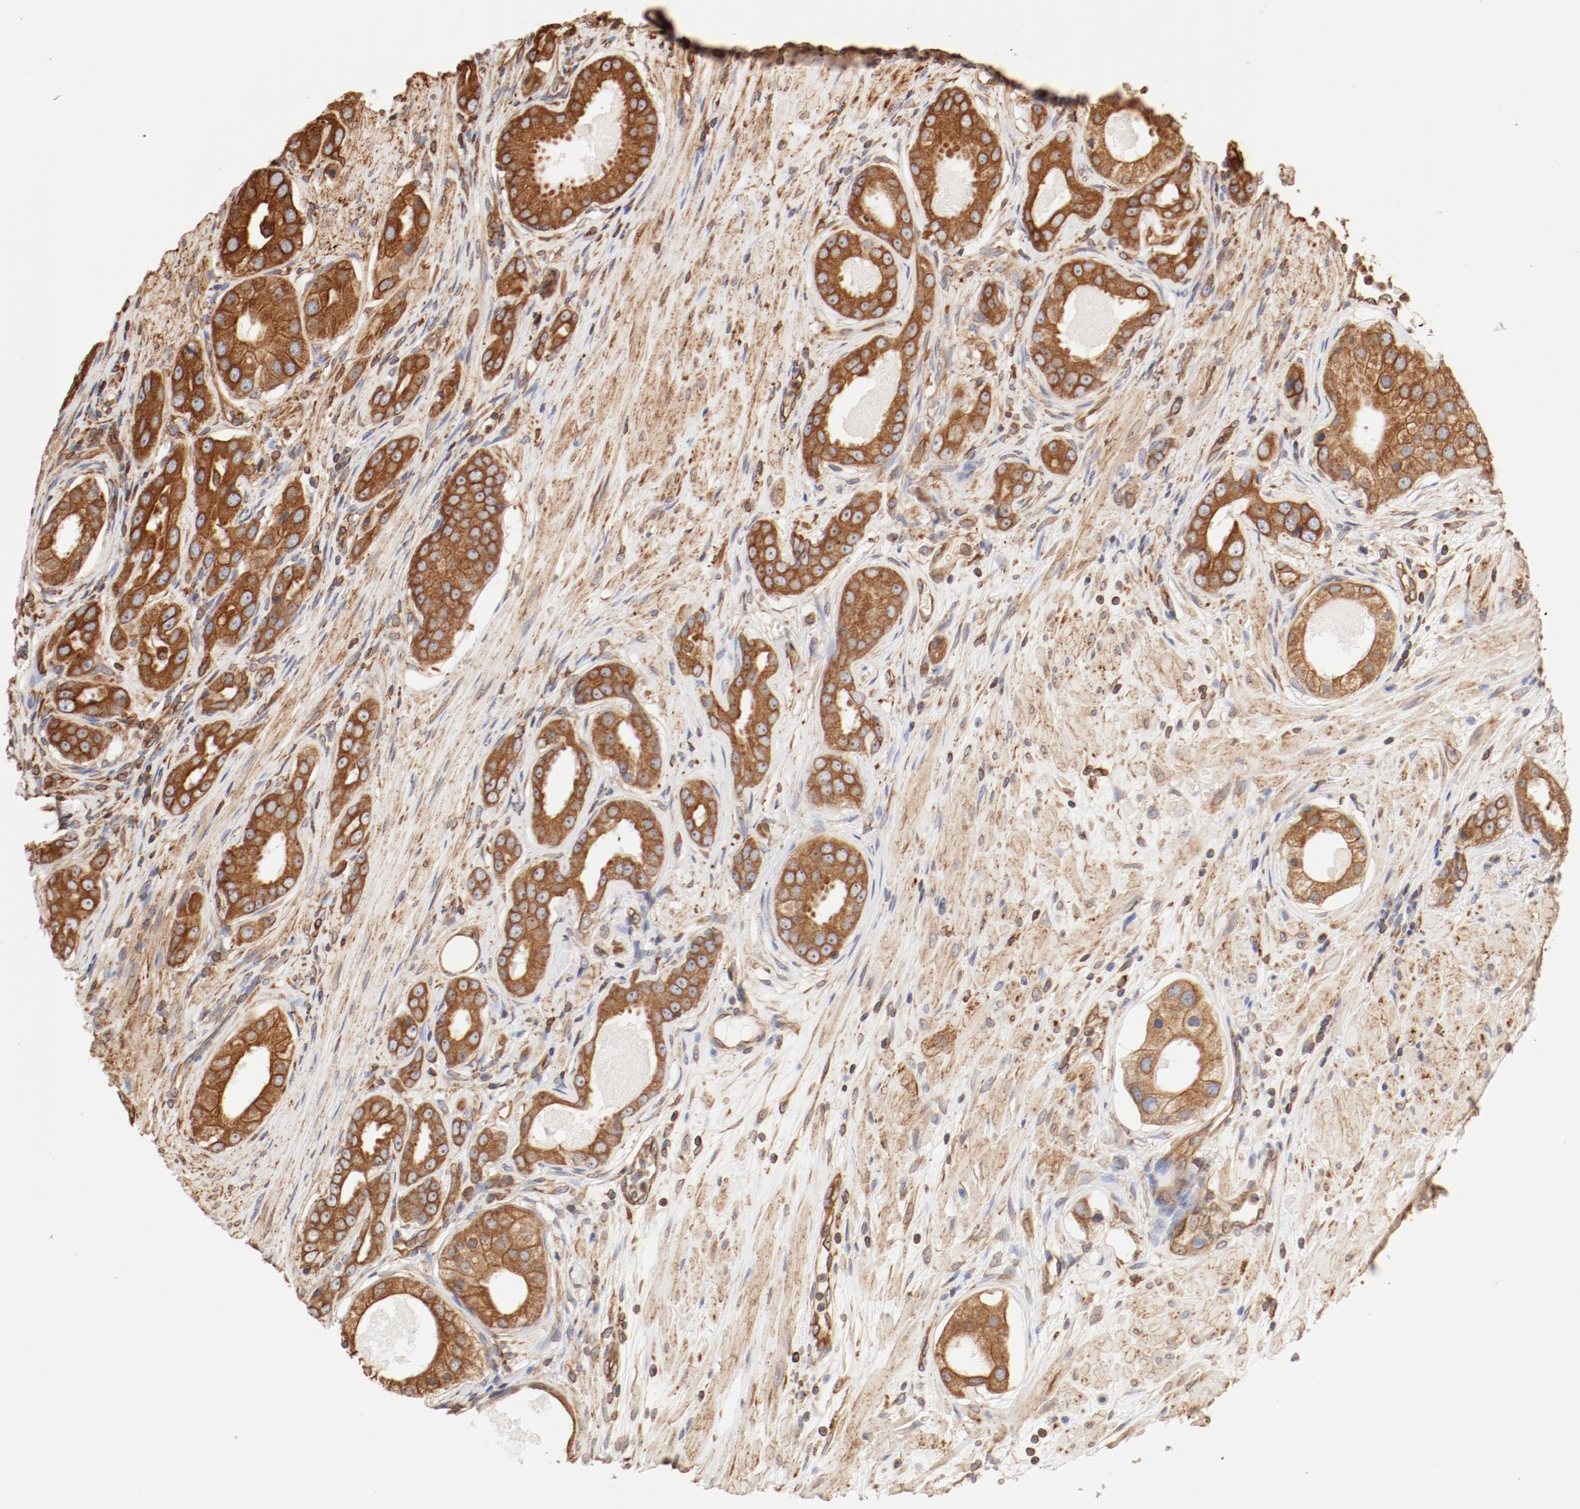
{"staining": {"intensity": "moderate", "quantity": "25%-75%", "location": "cytoplasmic/membranous"}, "tissue": "prostate cancer", "cell_type": "Tumor cells", "image_type": "cancer", "snomed": [{"axis": "morphology", "description": "Adenocarcinoma, Medium grade"}, {"axis": "topography", "description": "Prostate"}], "caption": "High-magnification brightfield microscopy of prostate cancer (medium-grade adenocarcinoma) stained with DAB (3,3'-diaminobenzidine) (brown) and counterstained with hematoxylin (blue). tumor cells exhibit moderate cytoplasmic/membranous expression is present in approximately25%-75% of cells.", "gene": "BCAP31", "patient": {"sex": "male", "age": 53}}